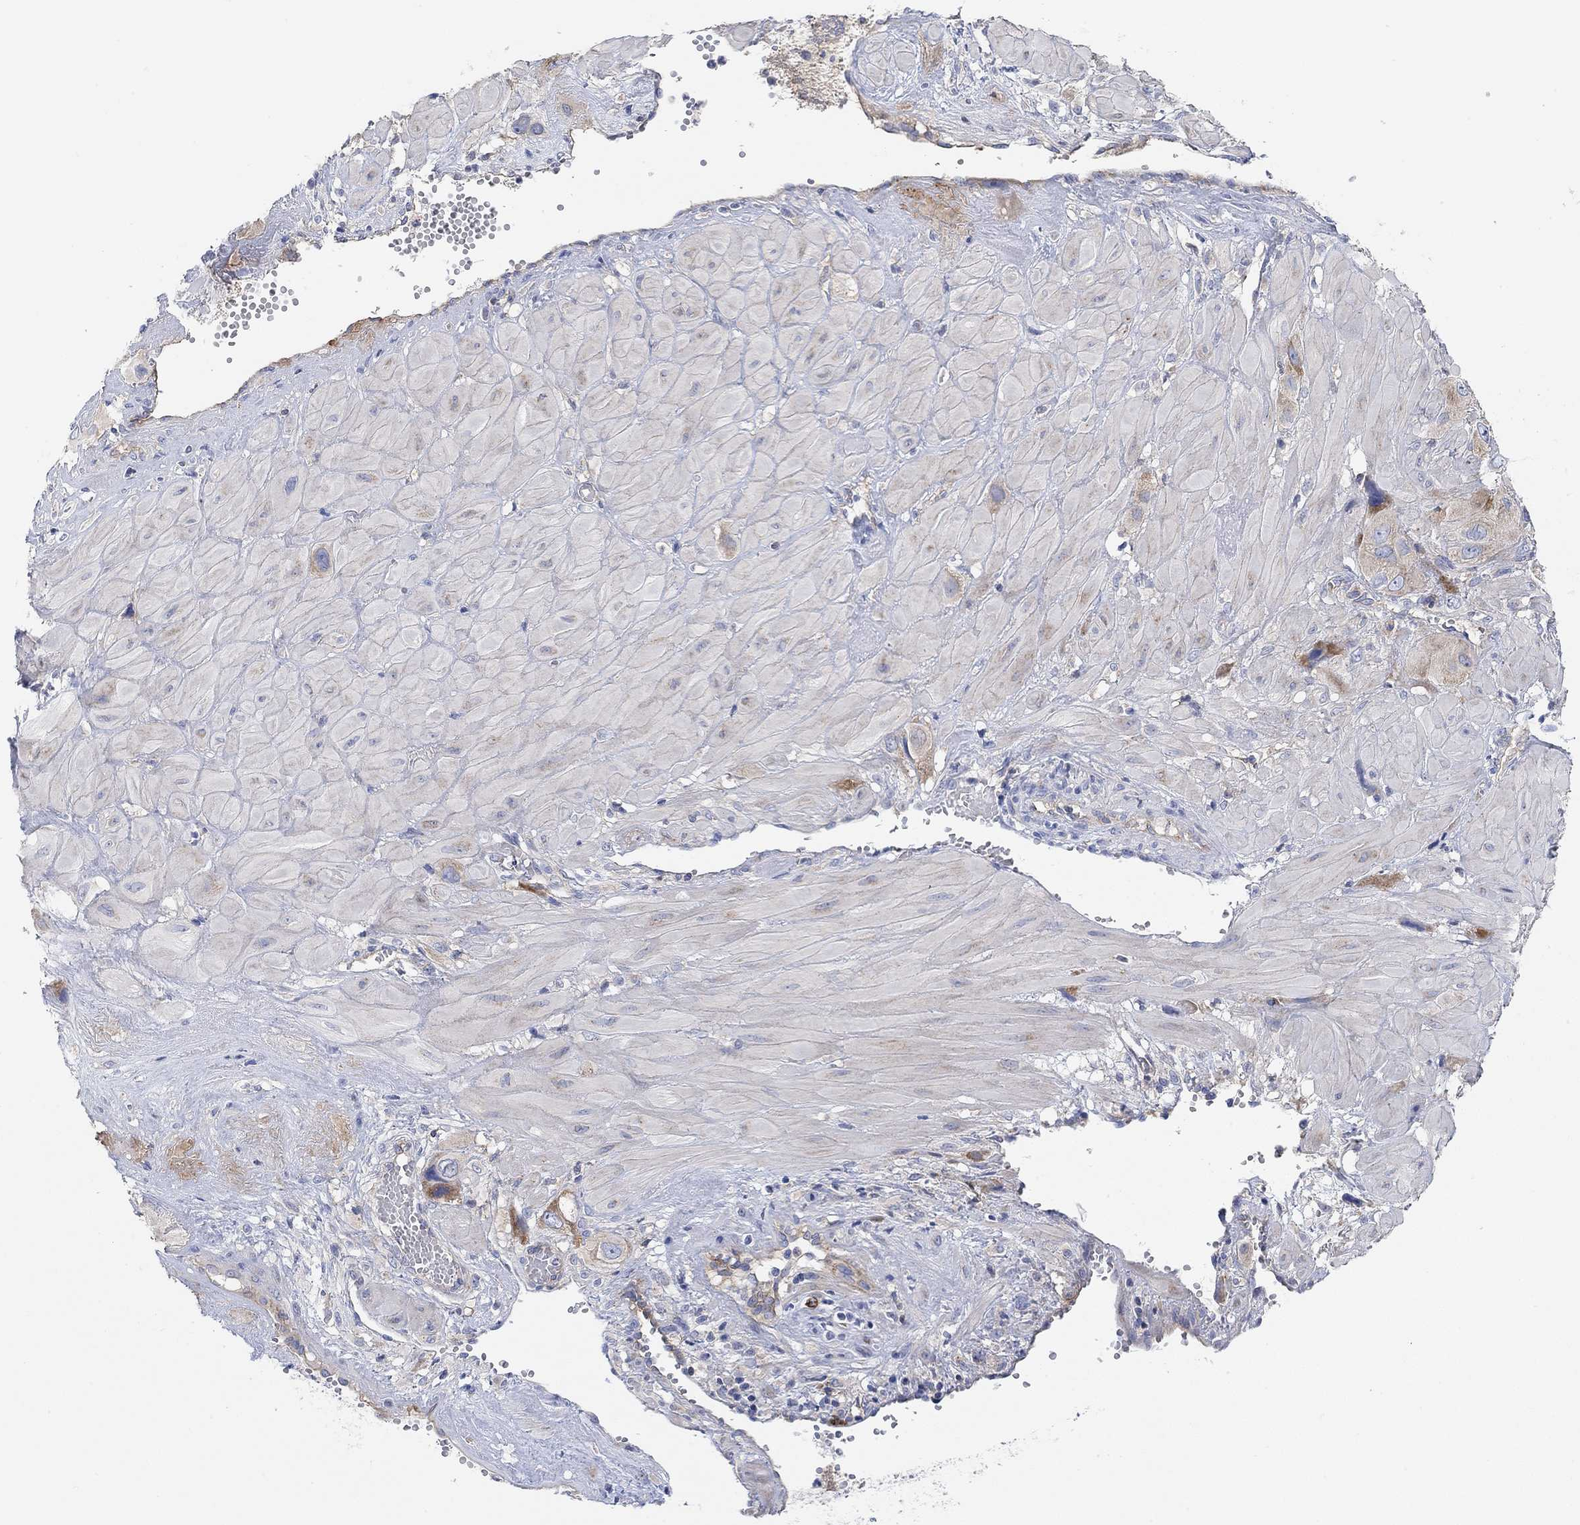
{"staining": {"intensity": "moderate", "quantity": "<25%", "location": "cytoplasmic/membranous"}, "tissue": "cervical cancer", "cell_type": "Tumor cells", "image_type": "cancer", "snomed": [{"axis": "morphology", "description": "Squamous cell carcinoma, NOS"}, {"axis": "topography", "description": "Cervix"}], "caption": "Immunohistochemistry of squamous cell carcinoma (cervical) shows low levels of moderate cytoplasmic/membranous positivity in about <25% of tumor cells.", "gene": "RGS1", "patient": {"sex": "female", "age": 34}}